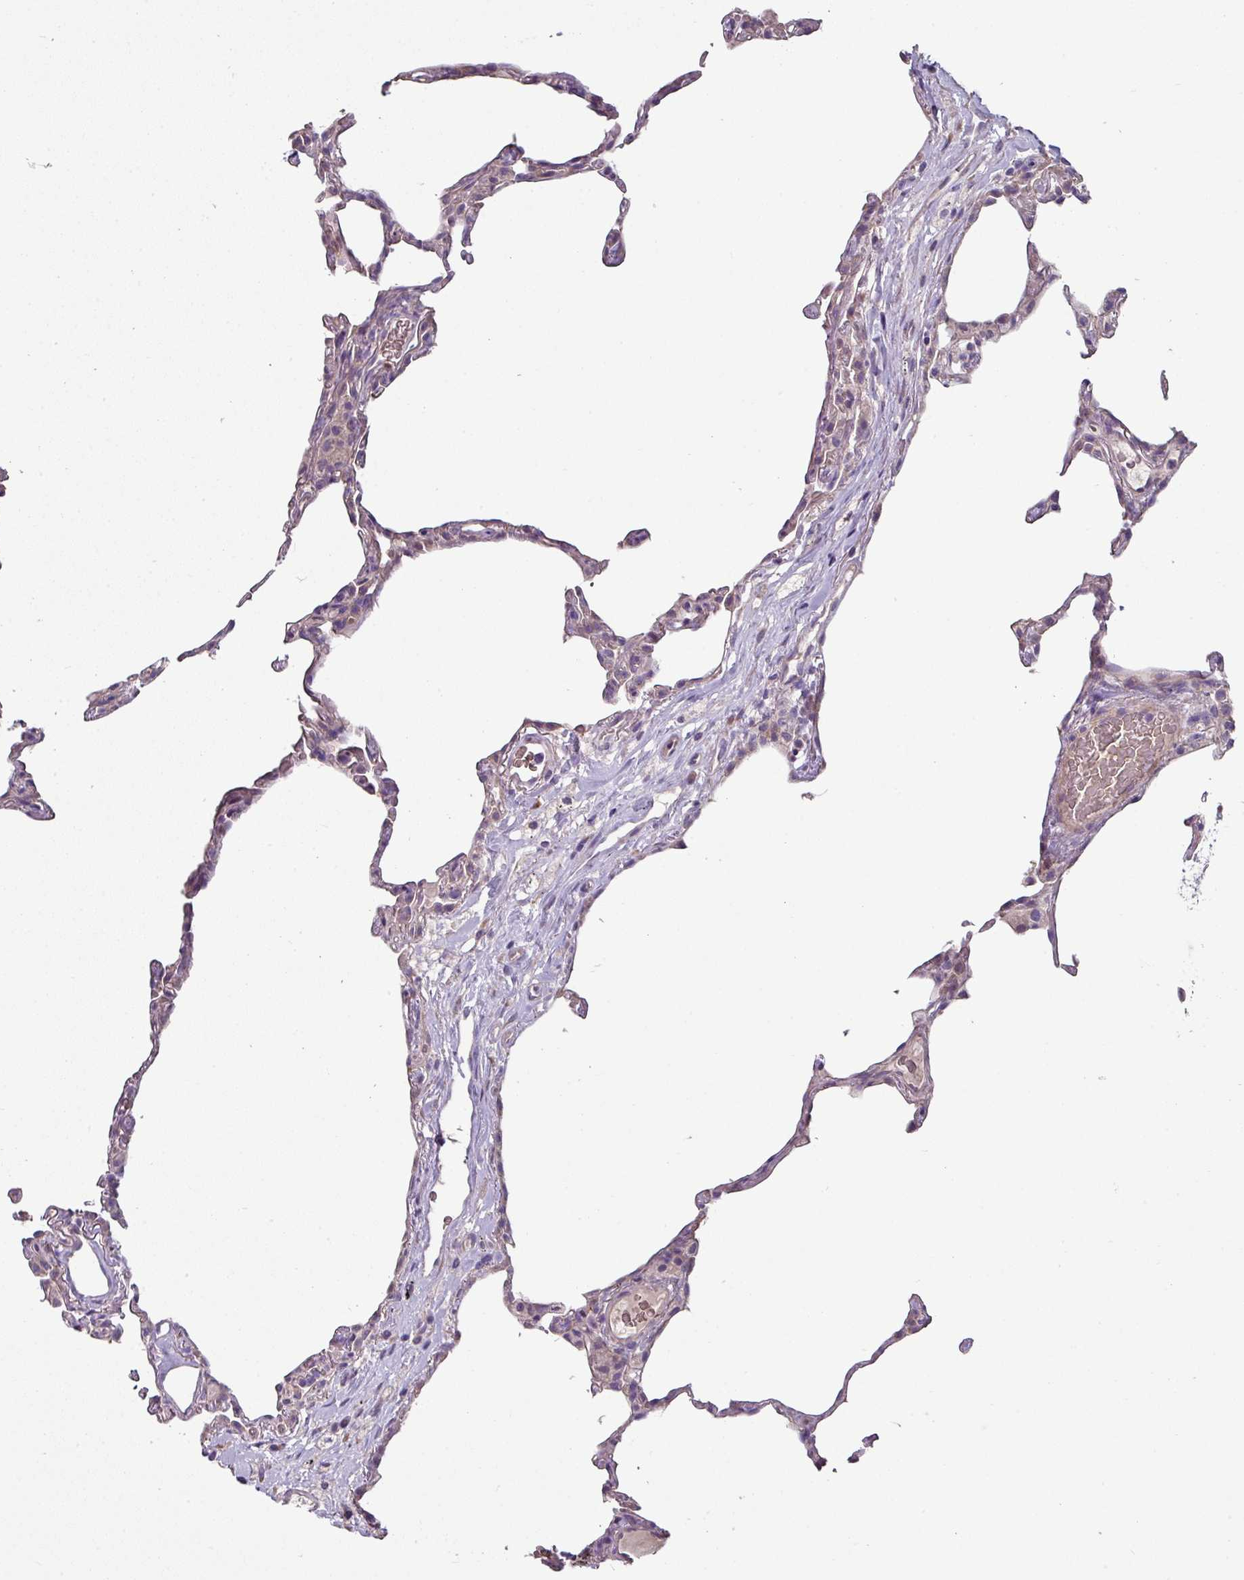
{"staining": {"intensity": "weak", "quantity": "<25%", "location": "cytoplasmic/membranous"}, "tissue": "lung", "cell_type": "Alveolar cells", "image_type": "normal", "snomed": [{"axis": "morphology", "description": "Normal tissue, NOS"}, {"axis": "topography", "description": "Lung"}], "caption": "DAB immunohistochemical staining of normal lung reveals no significant staining in alveolar cells. The staining was performed using DAB to visualize the protein expression in brown, while the nuclei were stained in blue with hematoxylin (Magnification: 20x).", "gene": "LRRC9", "patient": {"sex": "female", "age": 57}}